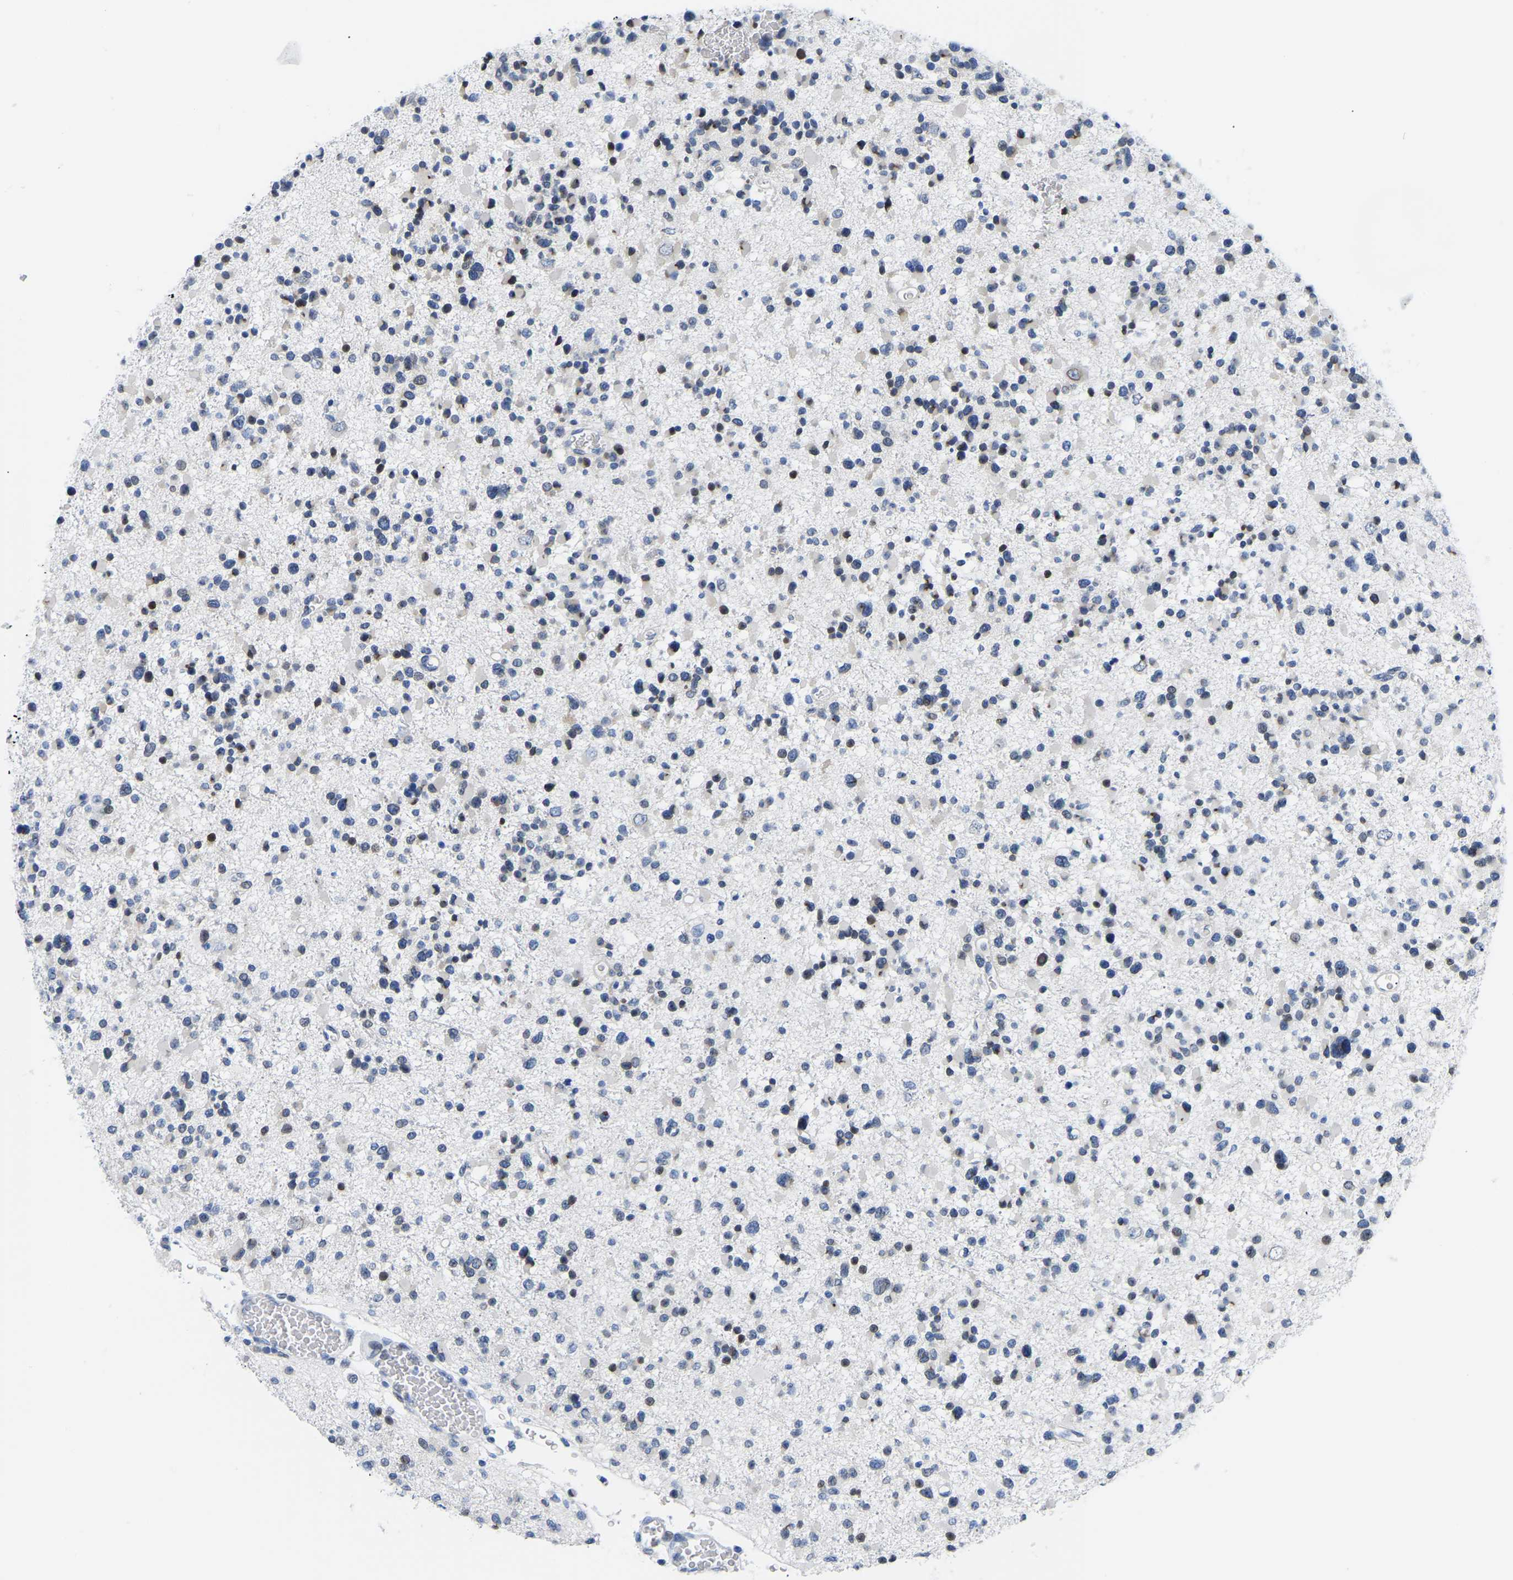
{"staining": {"intensity": "weak", "quantity": "<25%", "location": "nuclear"}, "tissue": "glioma", "cell_type": "Tumor cells", "image_type": "cancer", "snomed": [{"axis": "morphology", "description": "Glioma, malignant, Low grade"}, {"axis": "topography", "description": "Brain"}], "caption": "Immunohistochemistry (IHC) of human glioma exhibits no expression in tumor cells. The staining is performed using DAB brown chromogen with nuclei counter-stained in using hematoxylin.", "gene": "UPK3A", "patient": {"sex": "female", "age": 22}}